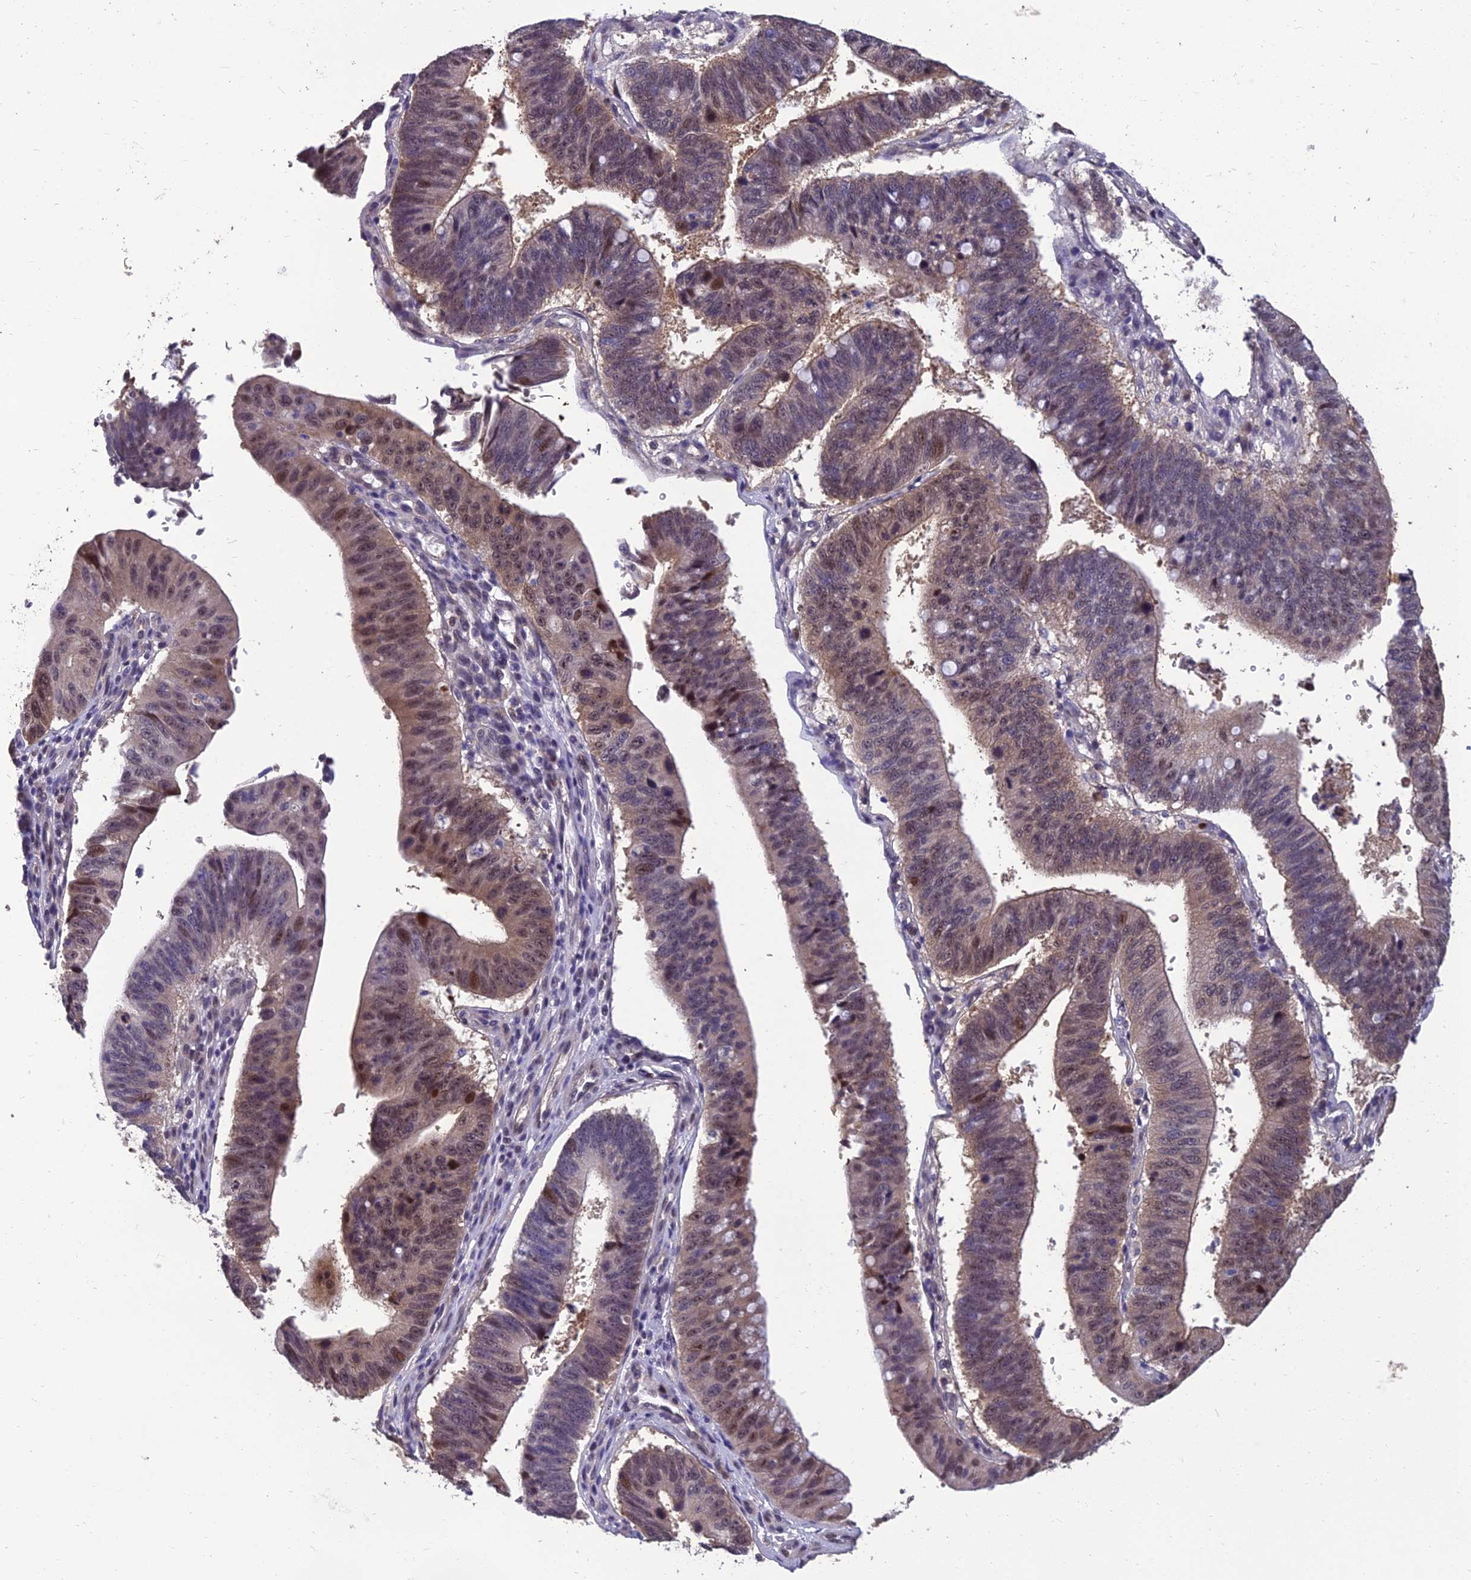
{"staining": {"intensity": "moderate", "quantity": "25%-75%", "location": "cytoplasmic/membranous,nuclear"}, "tissue": "stomach cancer", "cell_type": "Tumor cells", "image_type": "cancer", "snomed": [{"axis": "morphology", "description": "Adenocarcinoma, NOS"}, {"axis": "topography", "description": "Stomach"}], "caption": "Protein analysis of stomach cancer tissue displays moderate cytoplasmic/membranous and nuclear expression in approximately 25%-75% of tumor cells. (DAB (3,3'-diaminobenzidine) = brown stain, brightfield microscopy at high magnification).", "gene": "GRWD1", "patient": {"sex": "male", "age": 59}}